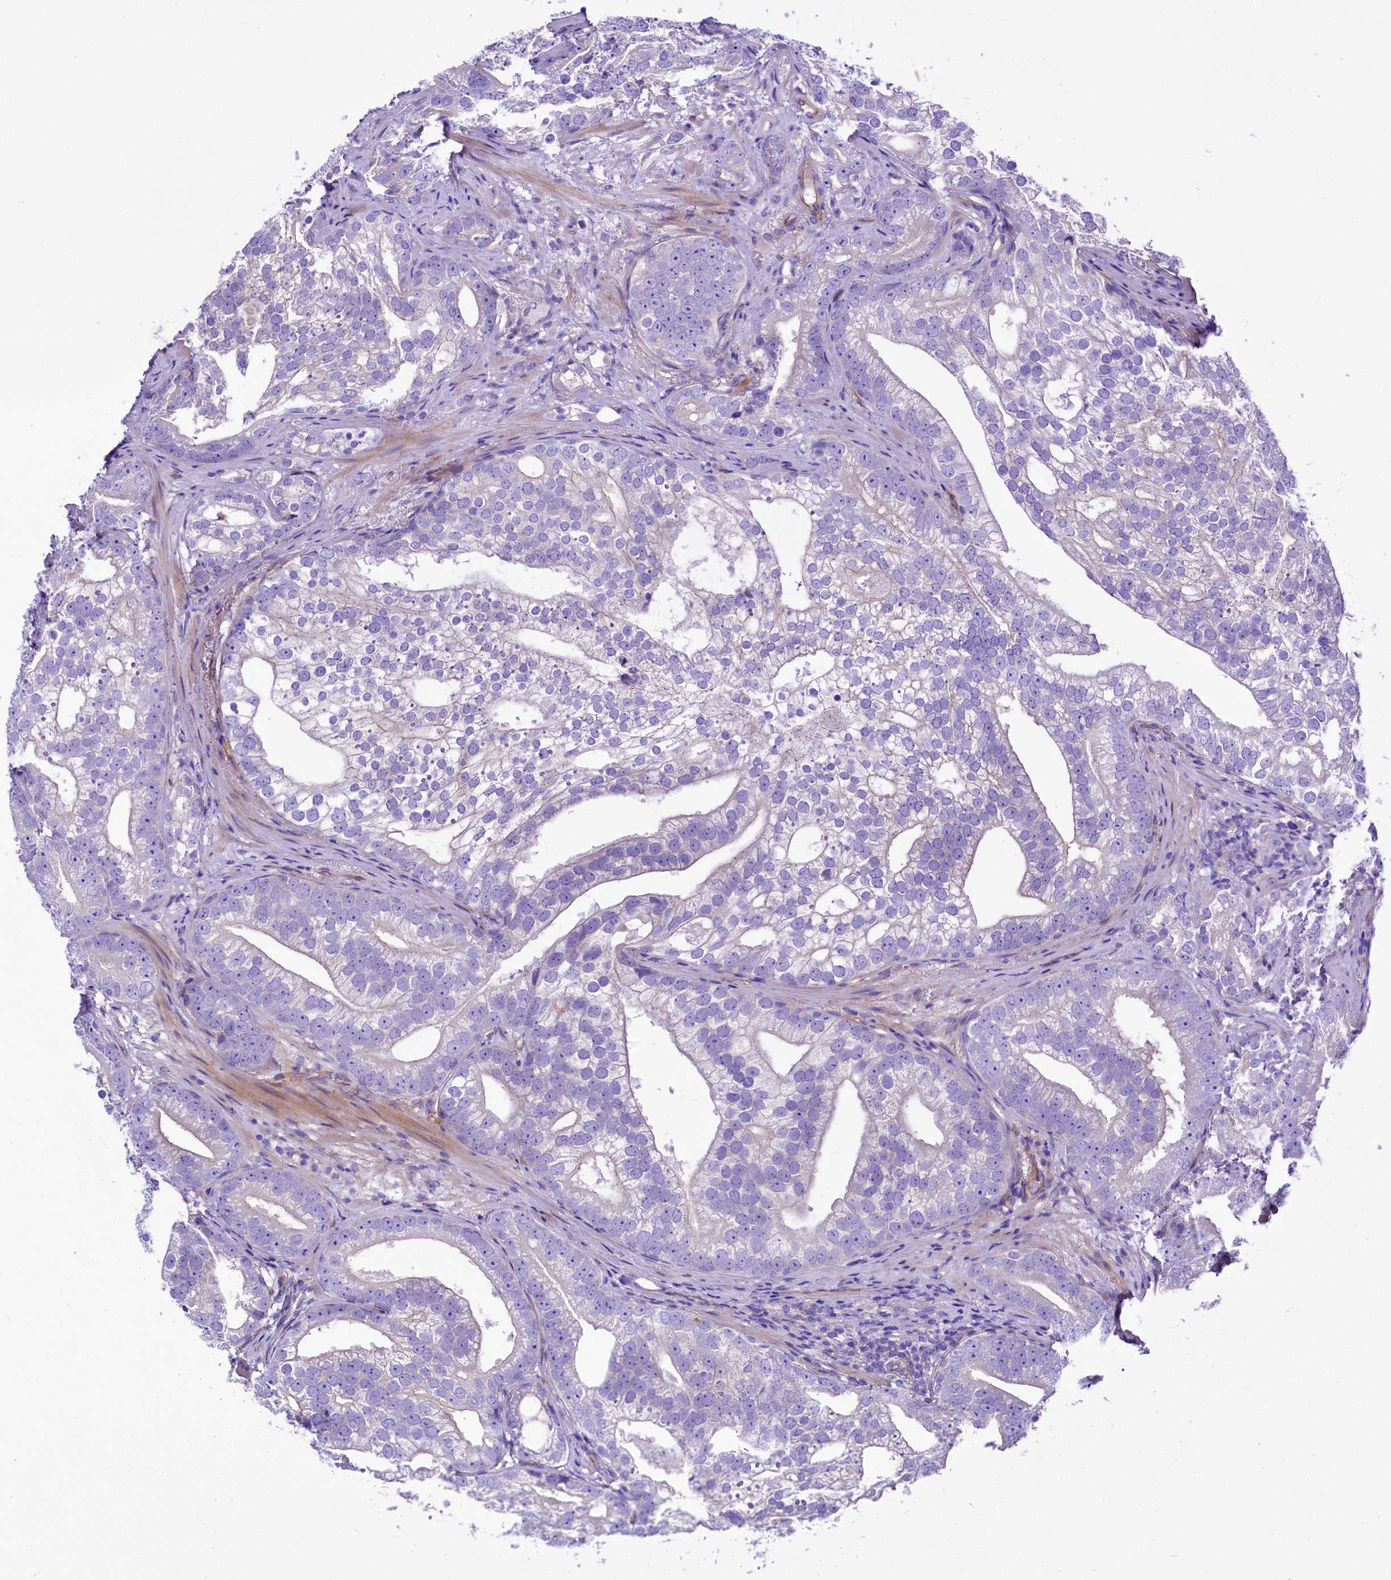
{"staining": {"intensity": "negative", "quantity": "none", "location": "none"}, "tissue": "prostate cancer", "cell_type": "Tumor cells", "image_type": "cancer", "snomed": [{"axis": "morphology", "description": "Adenocarcinoma, High grade"}, {"axis": "topography", "description": "Prostate"}], "caption": "High power microscopy image of an immunohistochemistry histopathology image of prostate adenocarcinoma (high-grade), revealing no significant positivity in tumor cells.", "gene": "SLF1", "patient": {"sex": "male", "age": 75}}